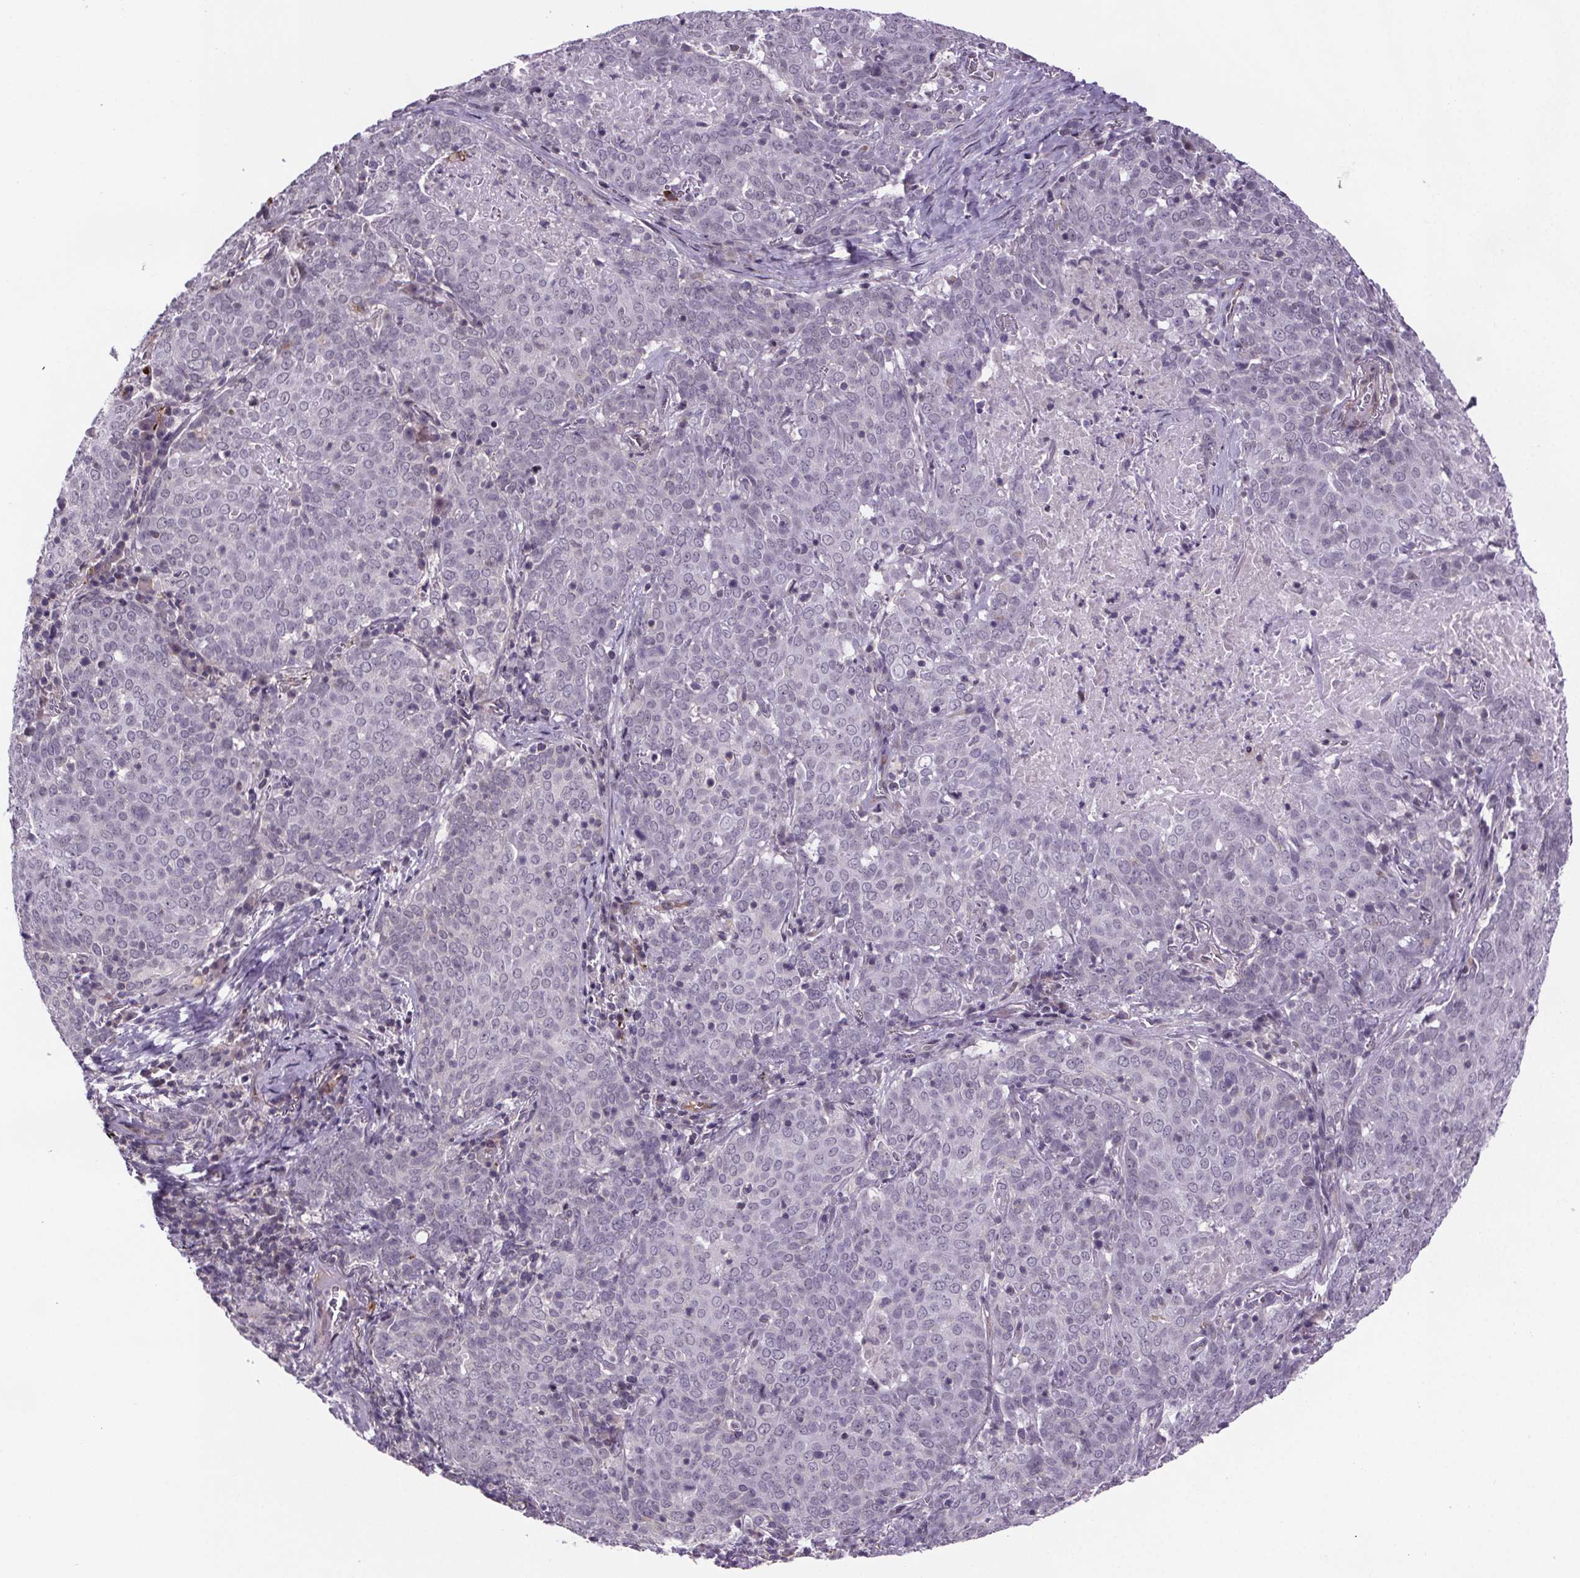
{"staining": {"intensity": "negative", "quantity": "none", "location": "none"}, "tissue": "lung cancer", "cell_type": "Tumor cells", "image_type": "cancer", "snomed": [{"axis": "morphology", "description": "Squamous cell carcinoma, NOS"}, {"axis": "topography", "description": "Lung"}], "caption": "The image exhibits no significant positivity in tumor cells of lung cancer (squamous cell carcinoma).", "gene": "TTC12", "patient": {"sex": "male", "age": 82}}